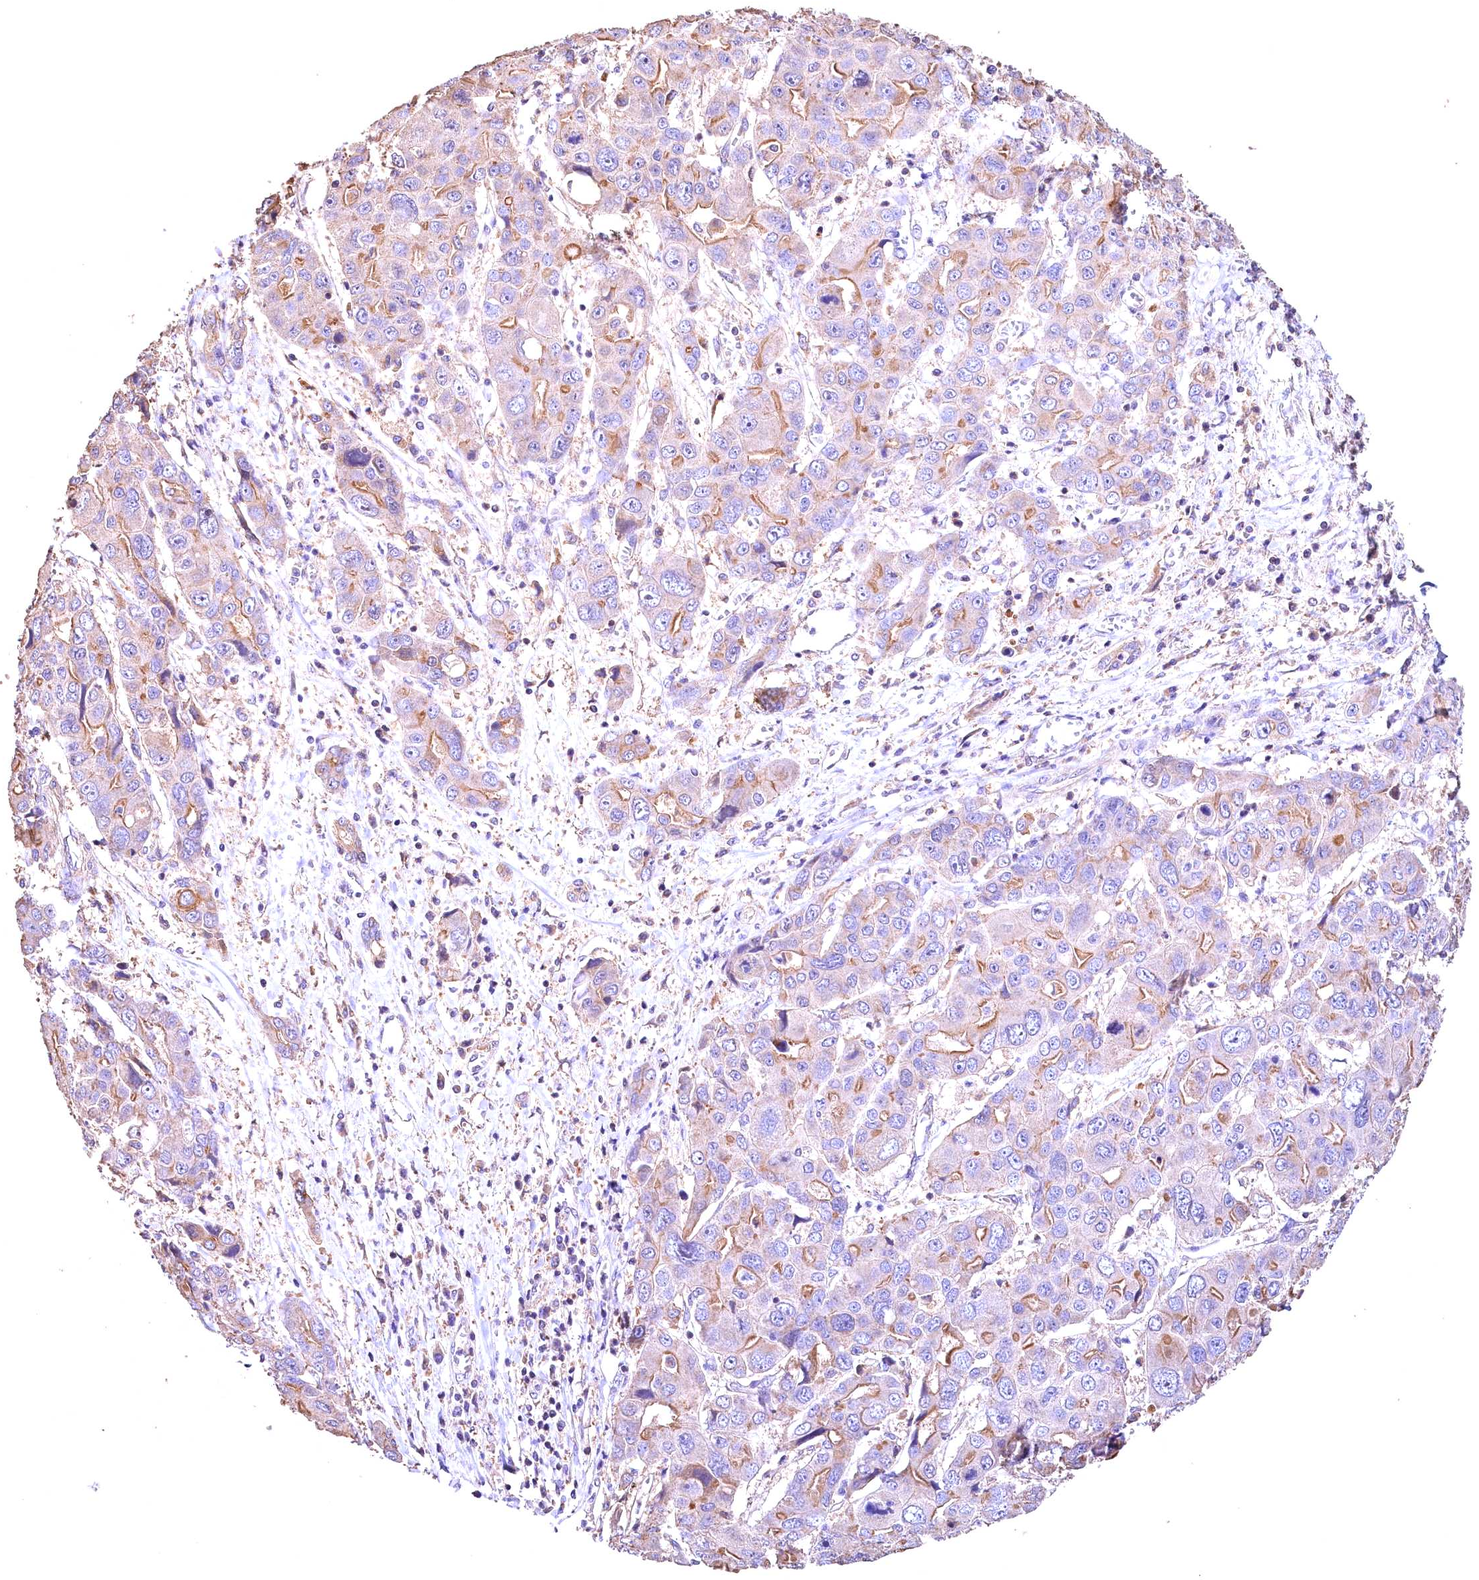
{"staining": {"intensity": "moderate", "quantity": "25%-75%", "location": "cytoplasmic/membranous"}, "tissue": "liver cancer", "cell_type": "Tumor cells", "image_type": "cancer", "snomed": [{"axis": "morphology", "description": "Cholangiocarcinoma"}, {"axis": "topography", "description": "Liver"}], "caption": "Protein analysis of cholangiocarcinoma (liver) tissue demonstrates moderate cytoplasmic/membranous staining in approximately 25%-75% of tumor cells.", "gene": "OAS3", "patient": {"sex": "male", "age": 67}}